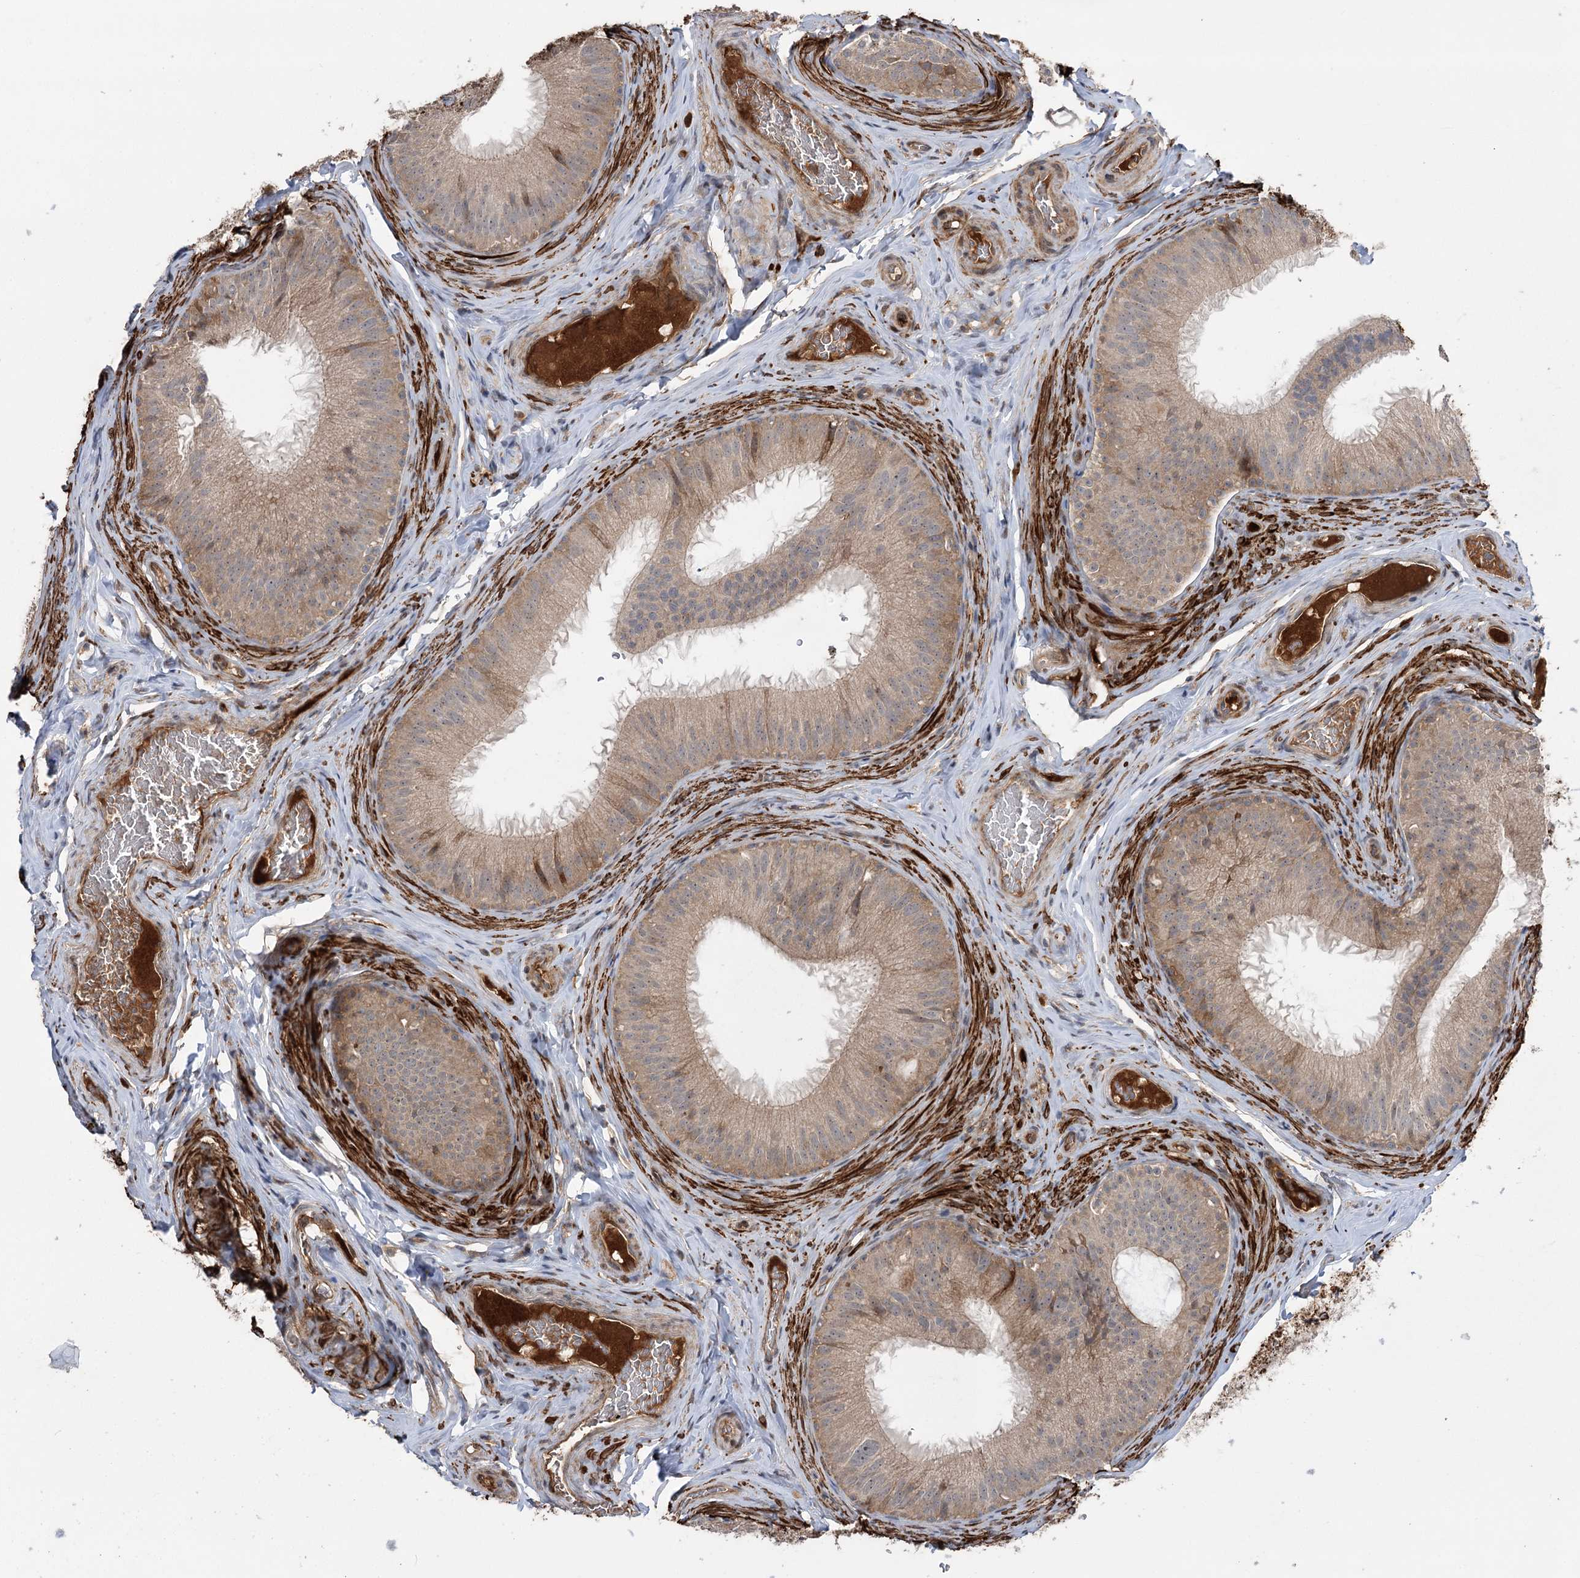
{"staining": {"intensity": "weak", "quantity": ">75%", "location": "cytoplasmic/membranous"}, "tissue": "epididymis", "cell_type": "Glandular cells", "image_type": "normal", "snomed": [{"axis": "morphology", "description": "Normal tissue, NOS"}, {"axis": "topography", "description": "Epididymis"}], "caption": "Protein expression by immunohistochemistry exhibits weak cytoplasmic/membranous staining in approximately >75% of glandular cells in normal epididymis. The protein is stained brown, and the nuclei are stained in blue (DAB IHC with brightfield microscopy, high magnification).", "gene": "KCNN2", "patient": {"sex": "male", "age": 34}}